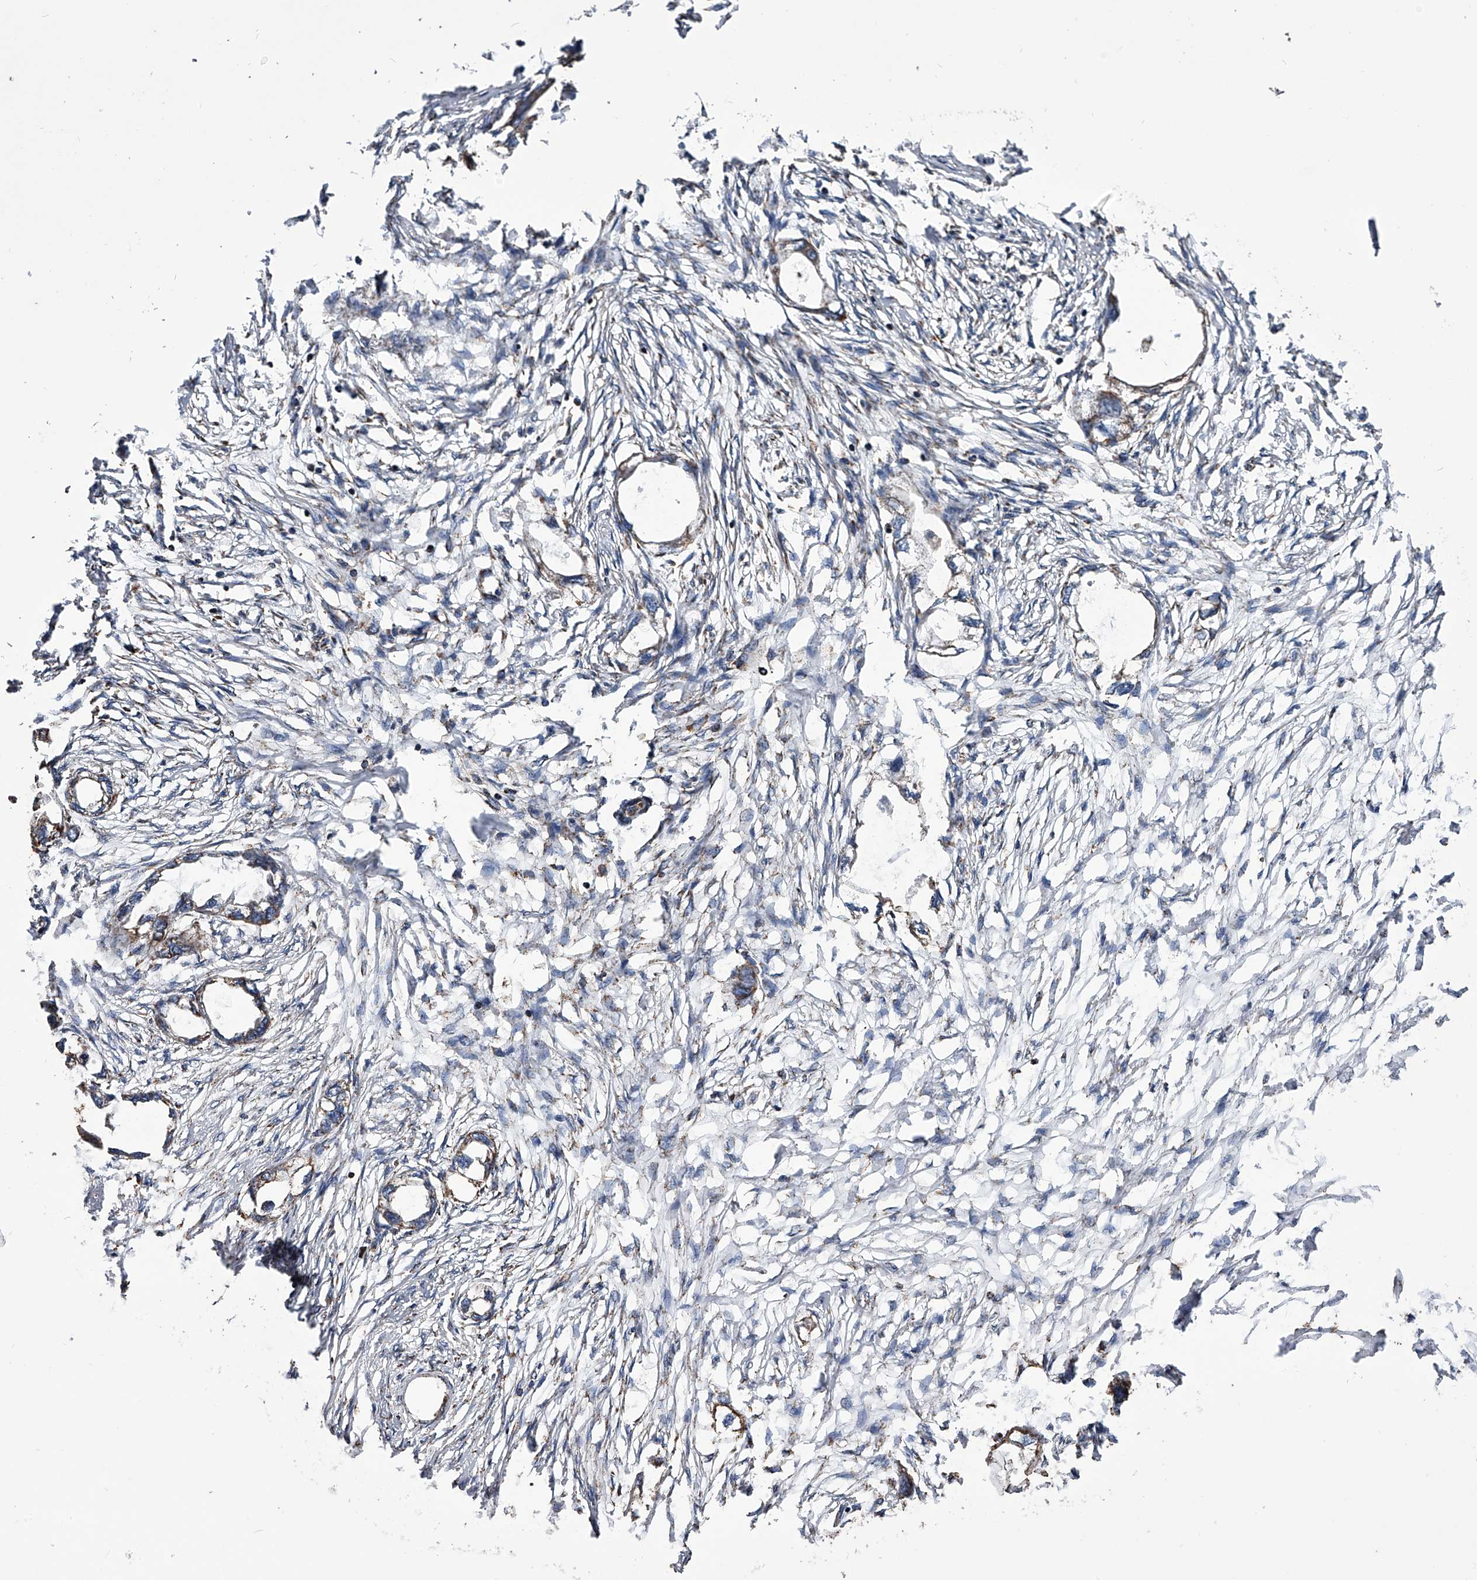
{"staining": {"intensity": "moderate", "quantity": "25%-75%", "location": "cytoplasmic/membranous"}, "tissue": "endometrial cancer", "cell_type": "Tumor cells", "image_type": "cancer", "snomed": [{"axis": "morphology", "description": "Adenocarcinoma, NOS"}, {"axis": "morphology", "description": "Adenocarcinoma, metastatic, NOS"}, {"axis": "topography", "description": "Adipose tissue"}, {"axis": "topography", "description": "Endometrium"}], "caption": "A histopathology image of adenocarcinoma (endometrial) stained for a protein exhibits moderate cytoplasmic/membranous brown staining in tumor cells.", "gene": "SMPDL3A", "patient": {"sex": "female", "age": 67}}